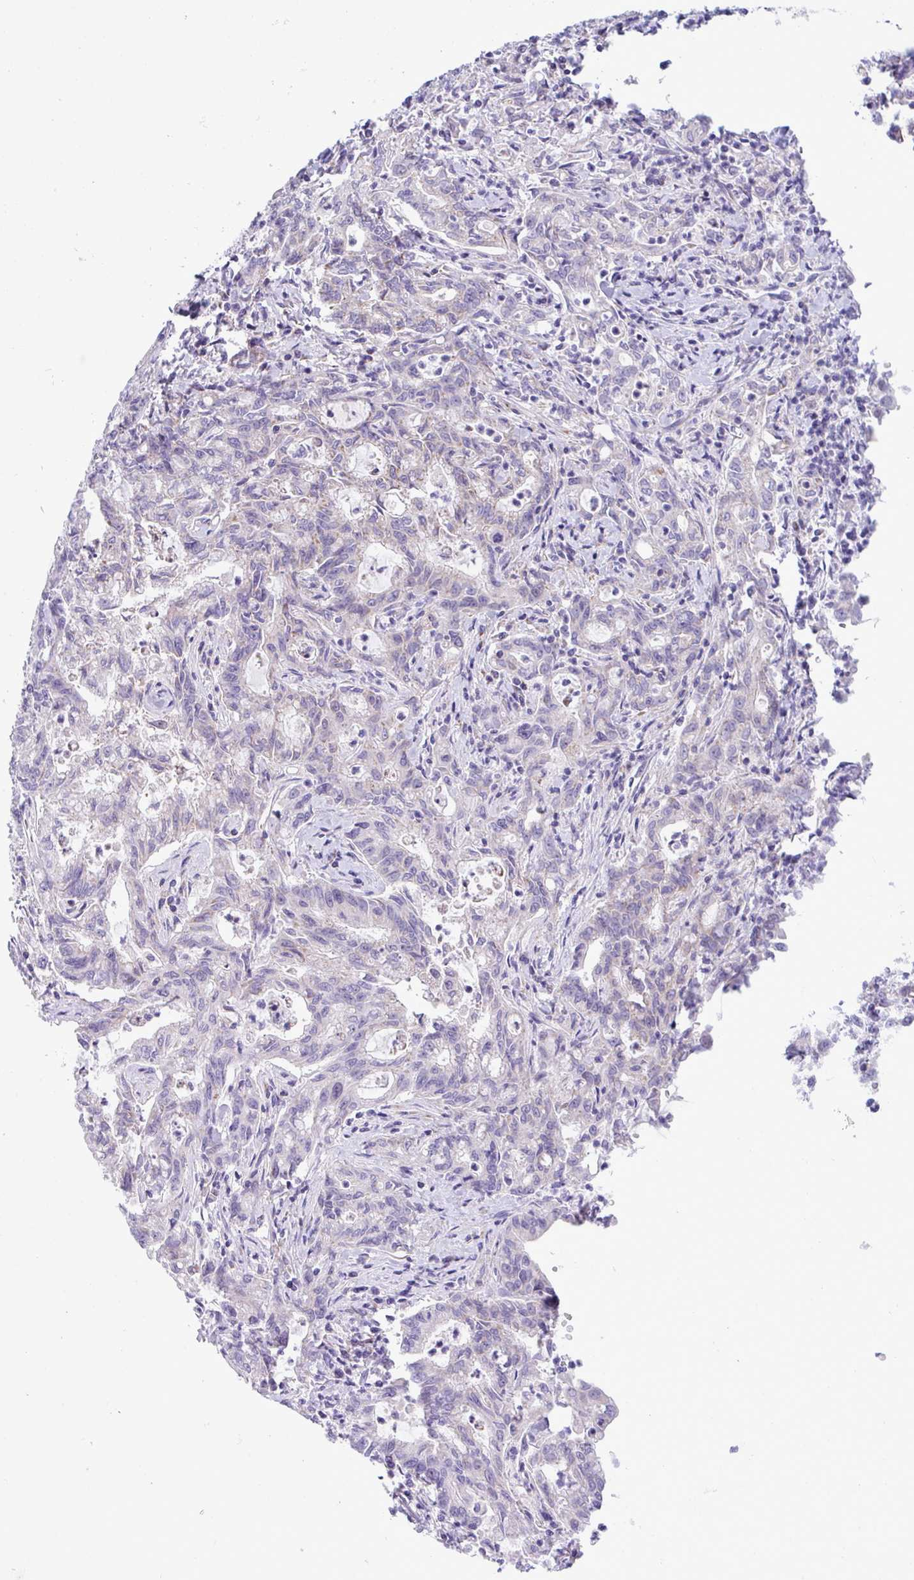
{"staining": {"intensity": "negative", "quantity": "none", "location": "none"}, "tissue": "stomach cancer", "cell_type": "Tumor cells", "image_type": "cancer", "snomed": [{"axis": "morphology", "description": "Adenocarcinoma, NOS"}, {"axis": "topography", "description": "Stomach, upper"}], "caption": "DAB (3,3'-diaminobenzidine) immunohistochemical staining of human stomach cancer (adenocarcinoma) displays no significant positivity in tumor cells.", "gene": "DTX3", "patient": {"sex": "female", "age": 79}}